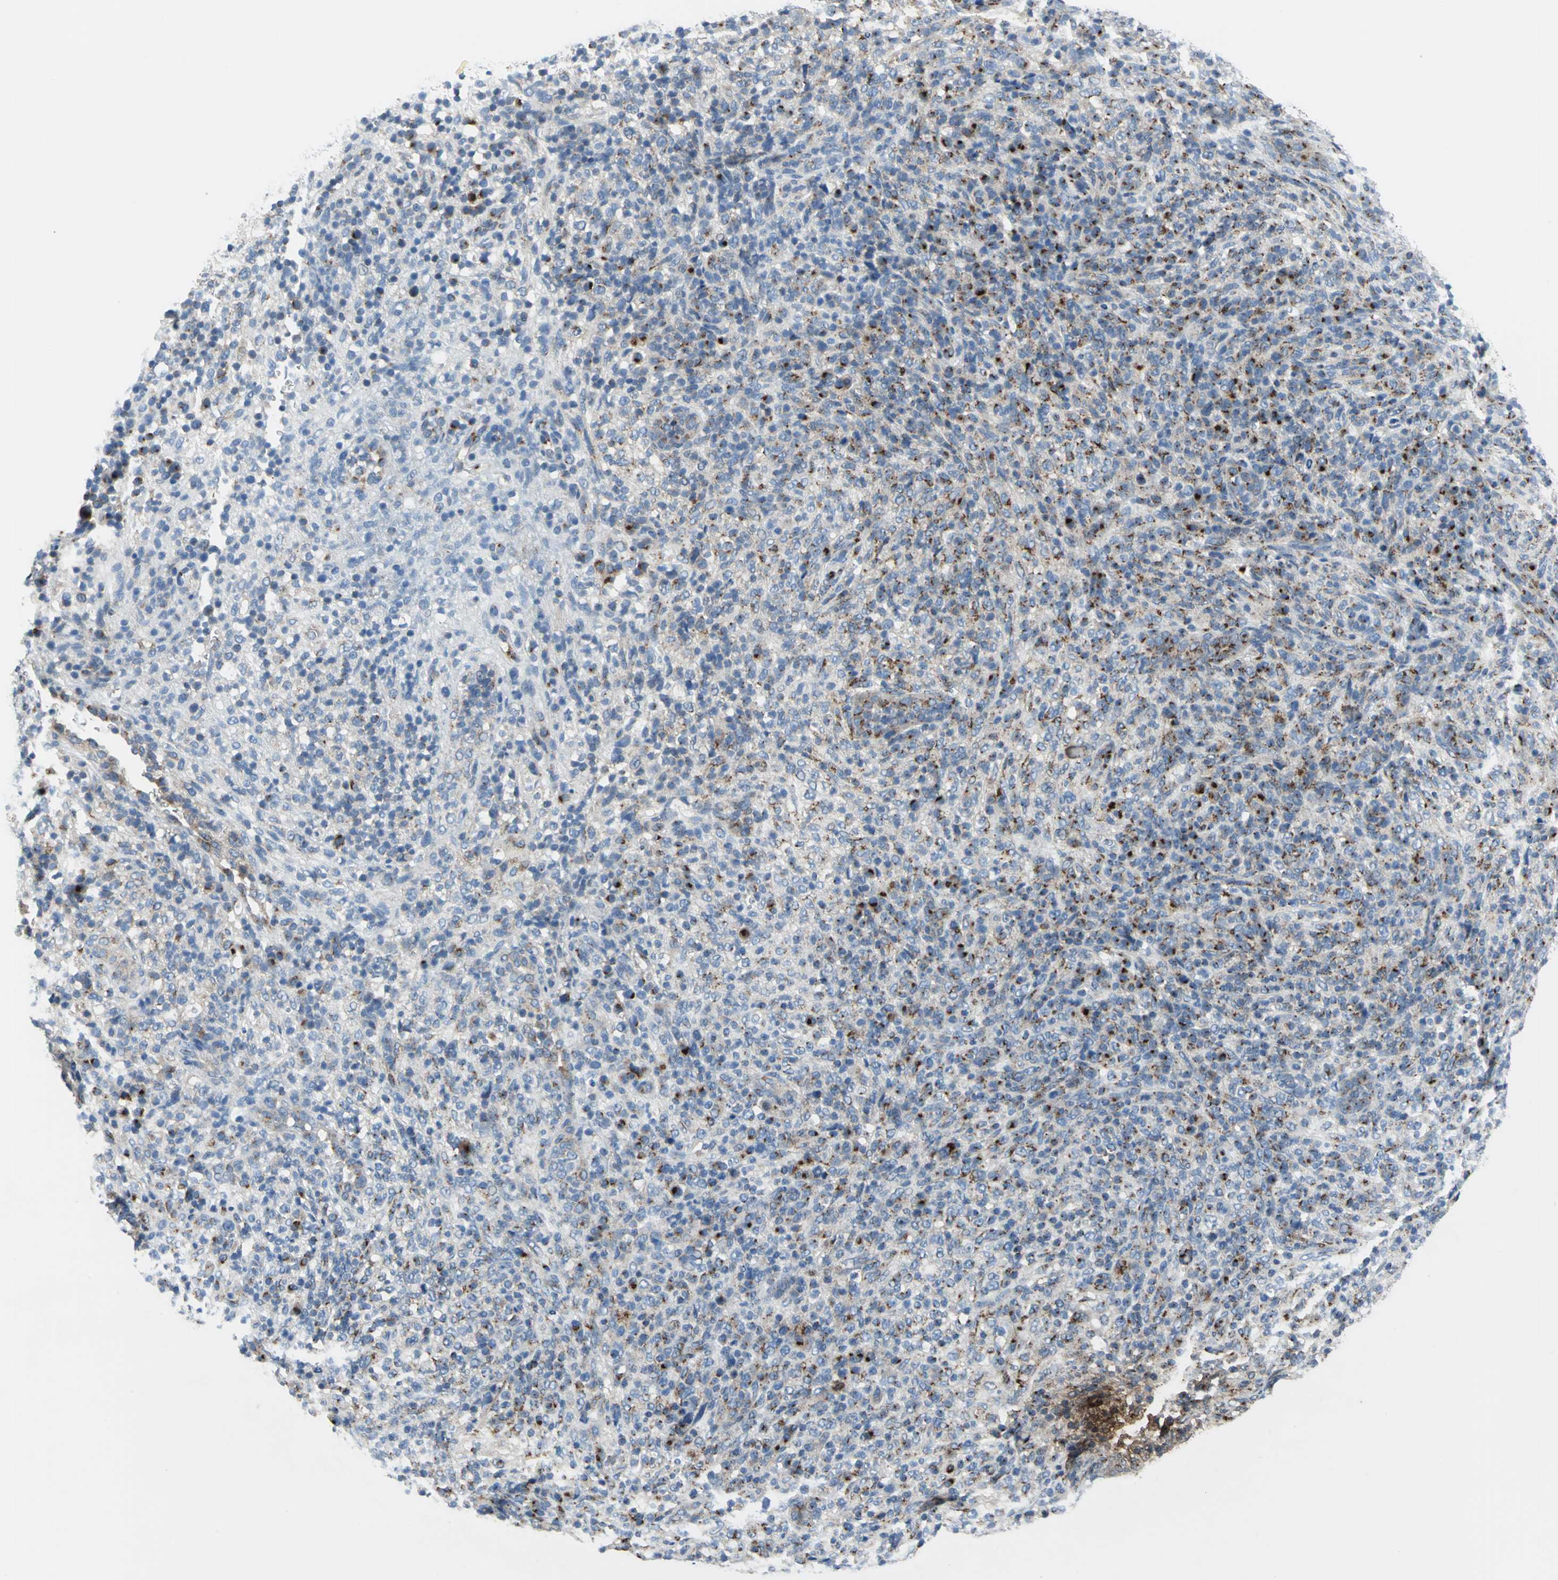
{"staining": {"intensity": "strong", "quantity": "<25%", "location": "cytoplasmic/membranous"}, "tissue": "lymphoma", "cell_type": "Tumor cells", "image_type": "cancer", "snomed": [{"axis": "morphology", "description": "Malignant lymphoma, non-Hodgkin's type, High grade"}, {"axis": "topography", "description": "Lymph node"}], "caption": "IHC histopathology image of neoplastic tissue: lymphoma stained using immunohistochemistry demonstrates medium levels of strong protein expression localized specifically in the cytoplasmic/membranous of tumor cells, appearing as a cytoplasmic/membranous brown color.", "gene": "GPR3", "patient": {"sex": "female", "age": 76}}